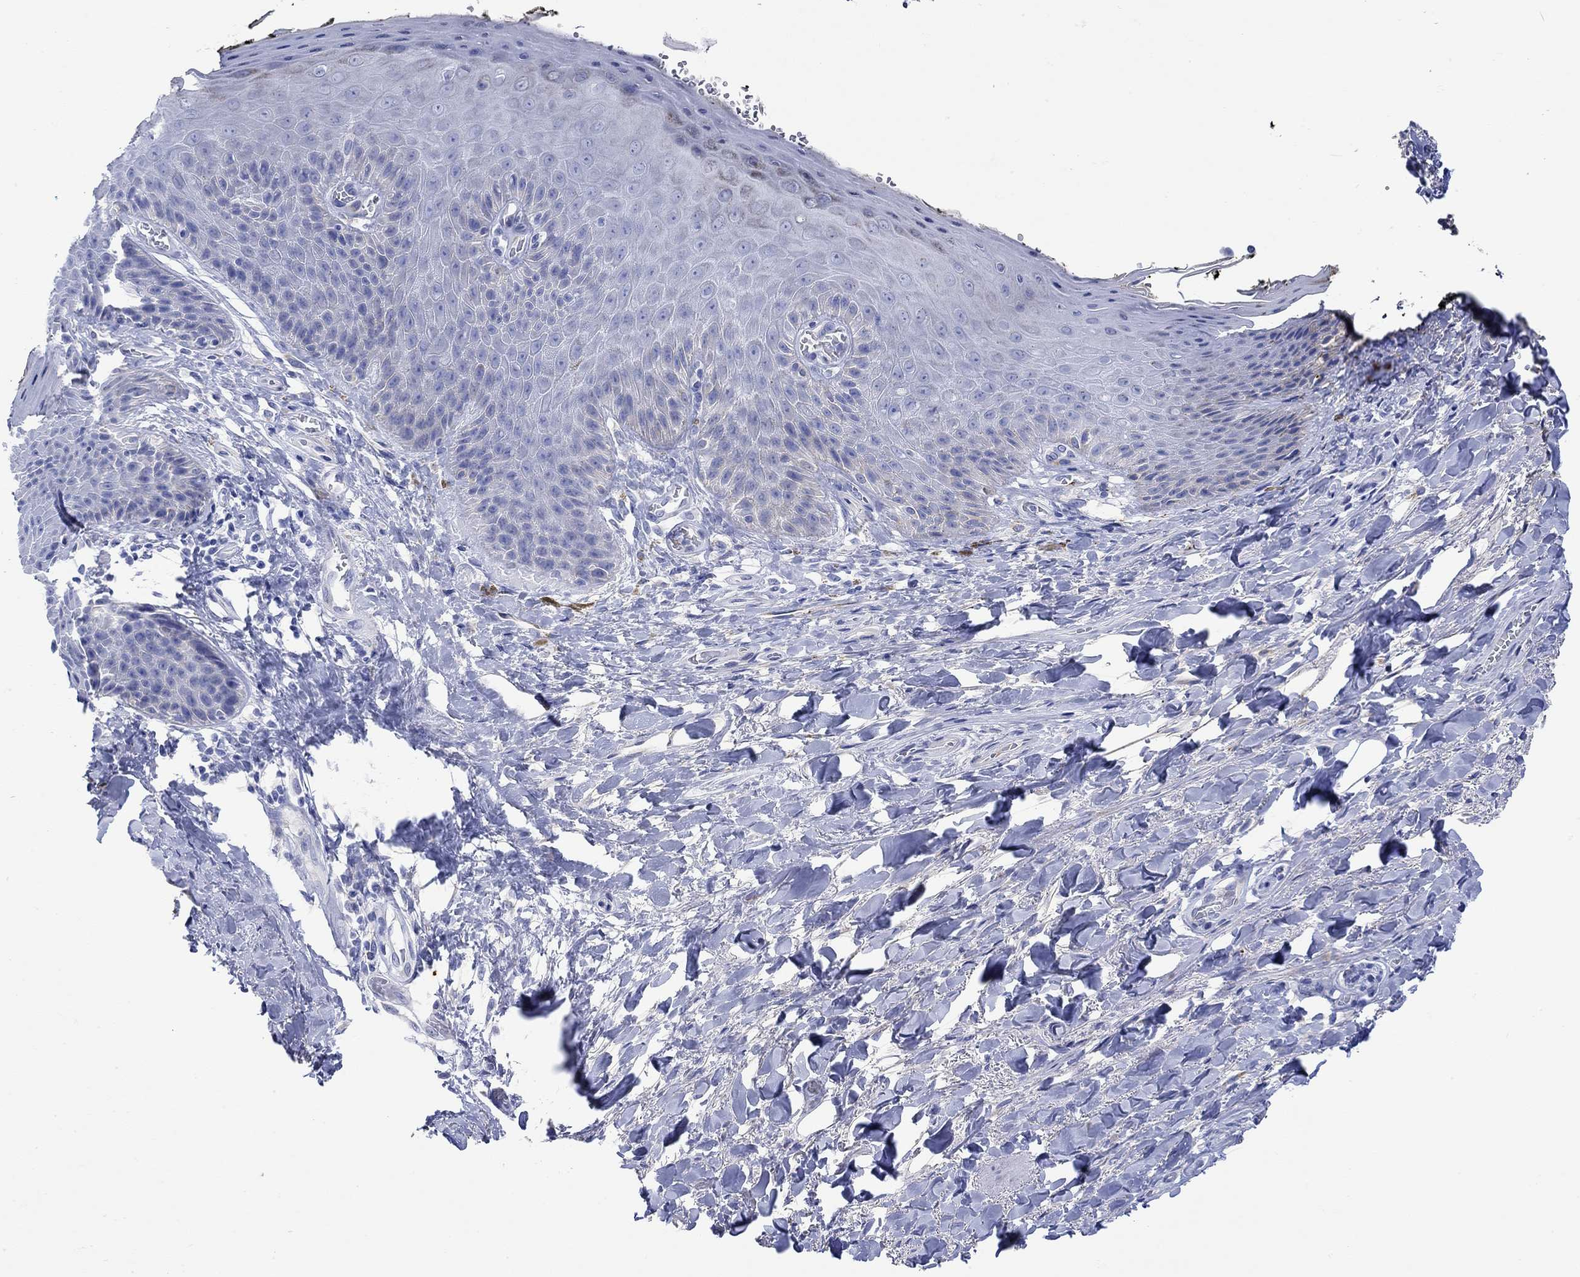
{"staining": {"intensity": "negative", "quantity": "none", "location": "none"}, "tissue": "skin", "cell_type": "Epidermal cells", "image_type": "normal", "snomed": [{"axis": "morphology", "description": "Normal tissue, NOS"}, {"axis": "topography", "description": "Anal"}, {"axis": "topography", "description": "Peripheral nerve tissue"}], "caption": "Immunohistochemistry of benign human skin exhibits no positivity in epidermal cells.", "gene": "P2RY6", "patient": {"sex": "male", "age": 53}}